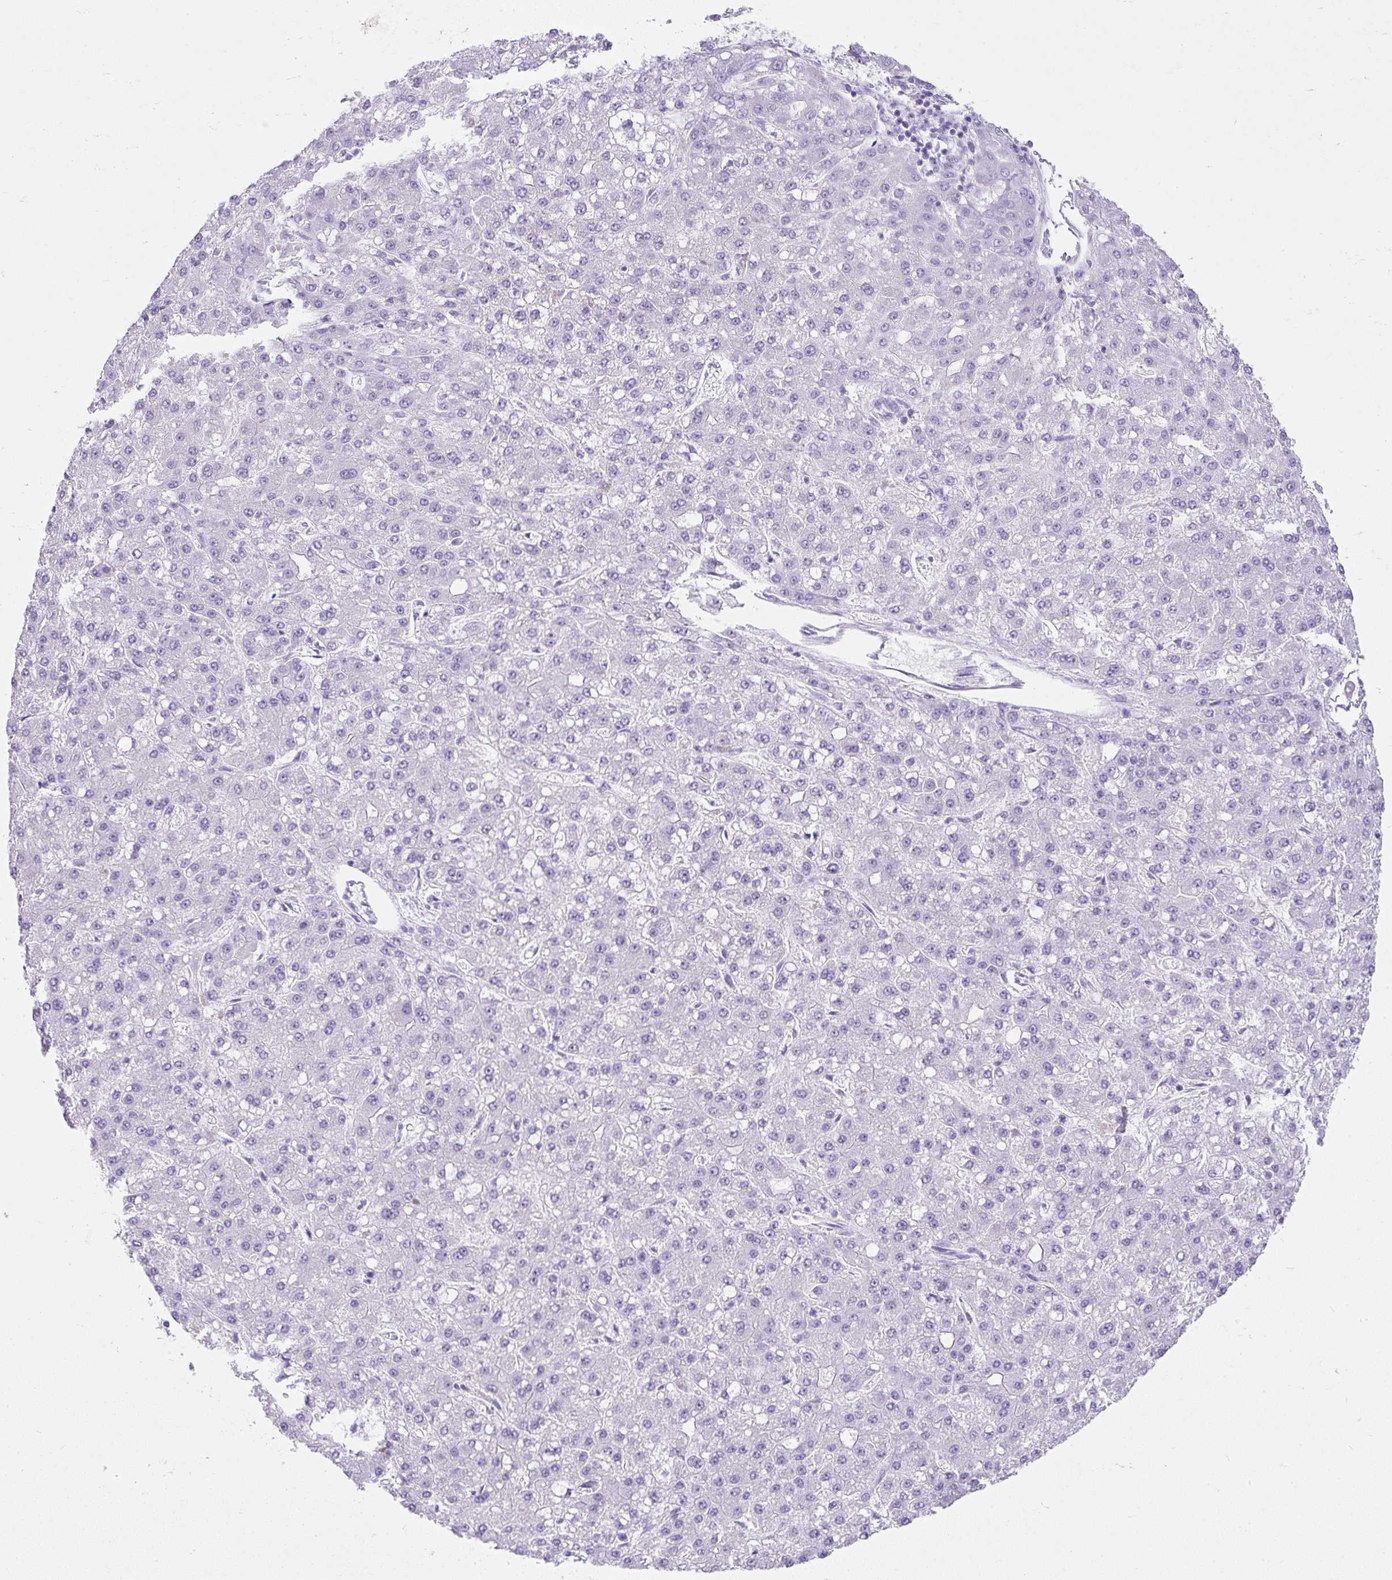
{"staining": {"intensity": "negative", "quantity": "none", "location": "none"}, "tissue": "liver cancer", "cell_type": "Tumor cells", "image_type": "cancer", "snomed": [{"axis": "morphology", "description": "Carcinoma, Hepatocellular, NOS"}, {"axis": "topography", "description": "Liver"}], "caption": "Immunohistochemistry image of human hepatocellular carcinoma (liver) stained for a protein (brown), which displays no expression in tumor cells.", "gene": "PLCXD2", "patient": {"sex": "male", "age": 67}}